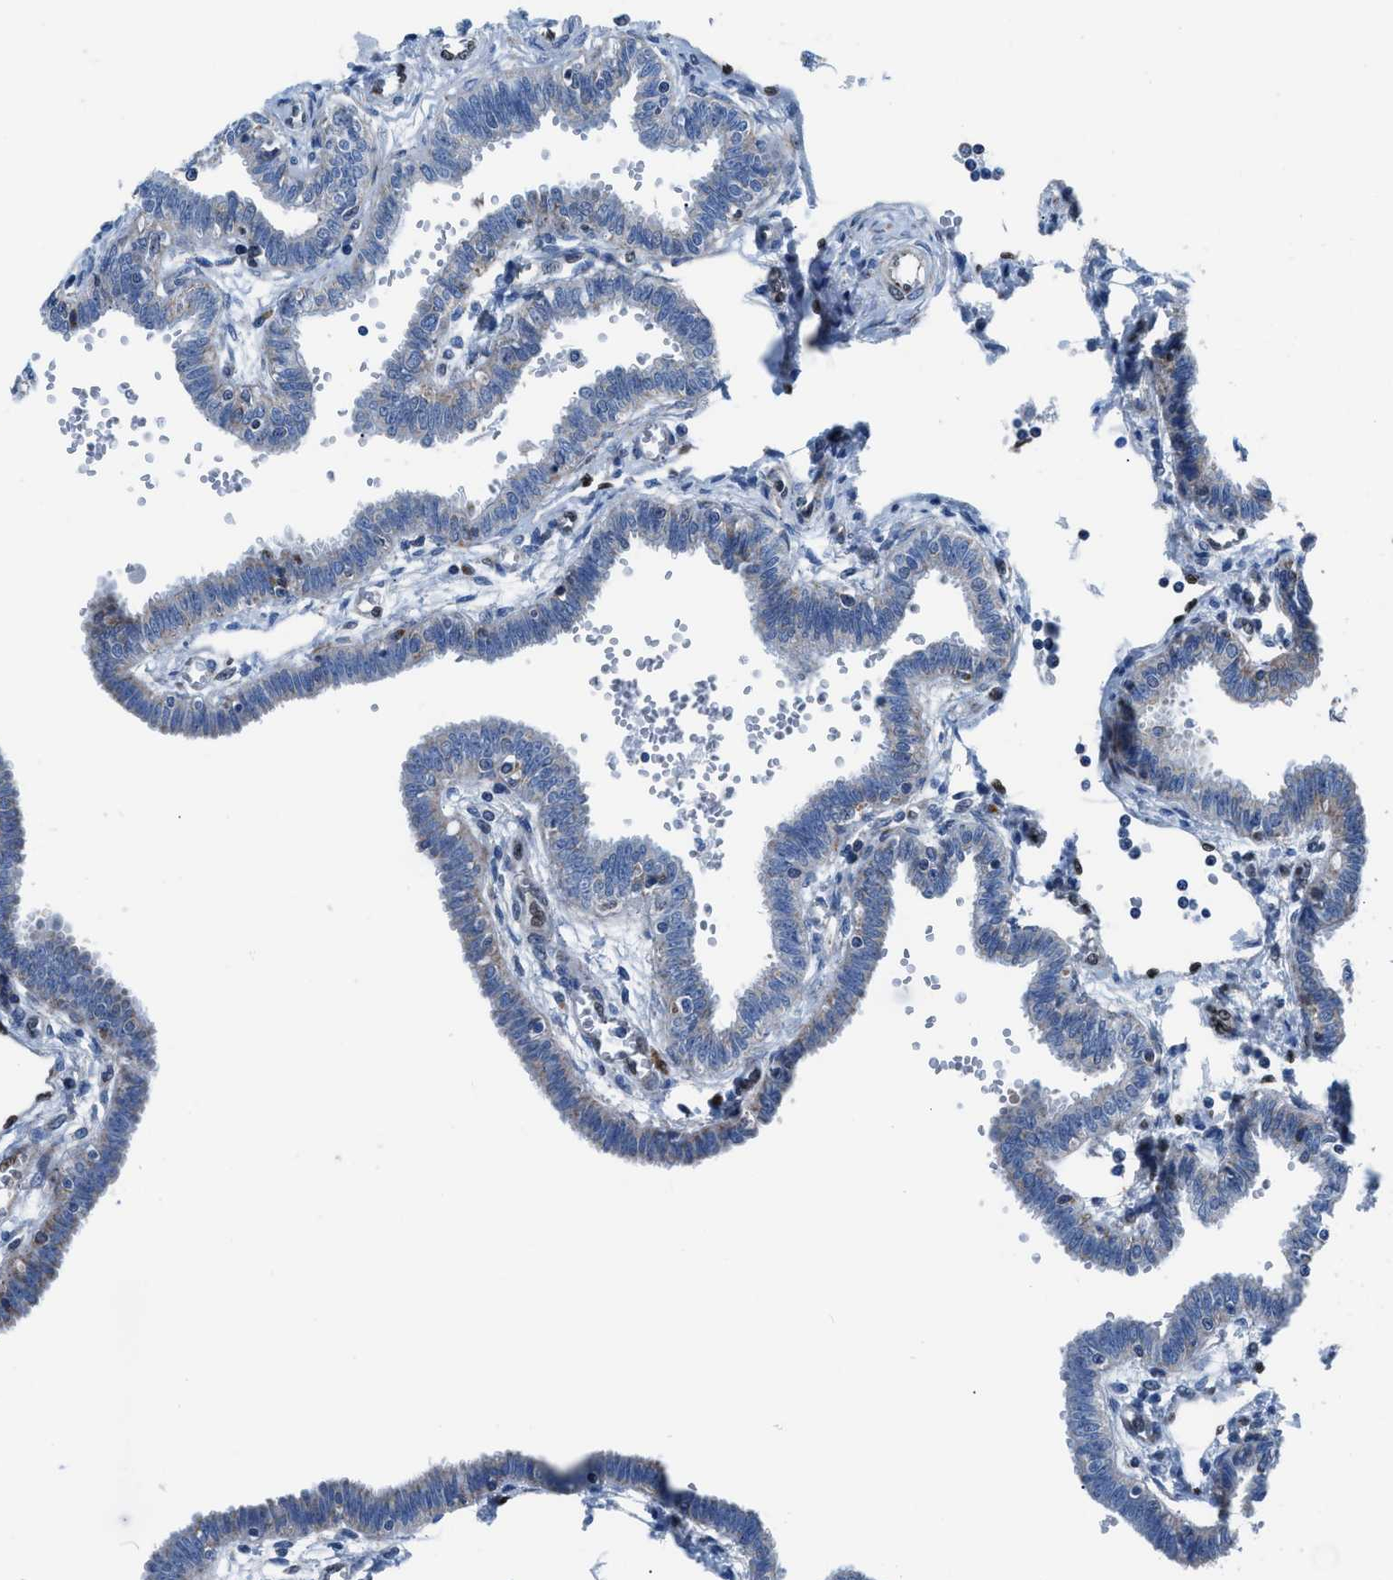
{"staining": {"intensity": "weak", "quantity": "<25%", "location": "cytoplasmic/membranous"}, "tissue": "fallopian tube", "cell_type": "Glandular cells", "image_type": "normal", "snomed": [{"axis": "morphology", "description": "Normal tissue, NOS"}, {"axis": "topography", "description": "Fallopian tube"}], "caption": "The immunohistochemistry histopathology image has no significant staining in glandular cells of fallopian tube. (Brightfield microscopy of DAB immunohistochemistry at high magnification).", "gene": "LMO2", "patient": {"sex": "female", "age": 32}}